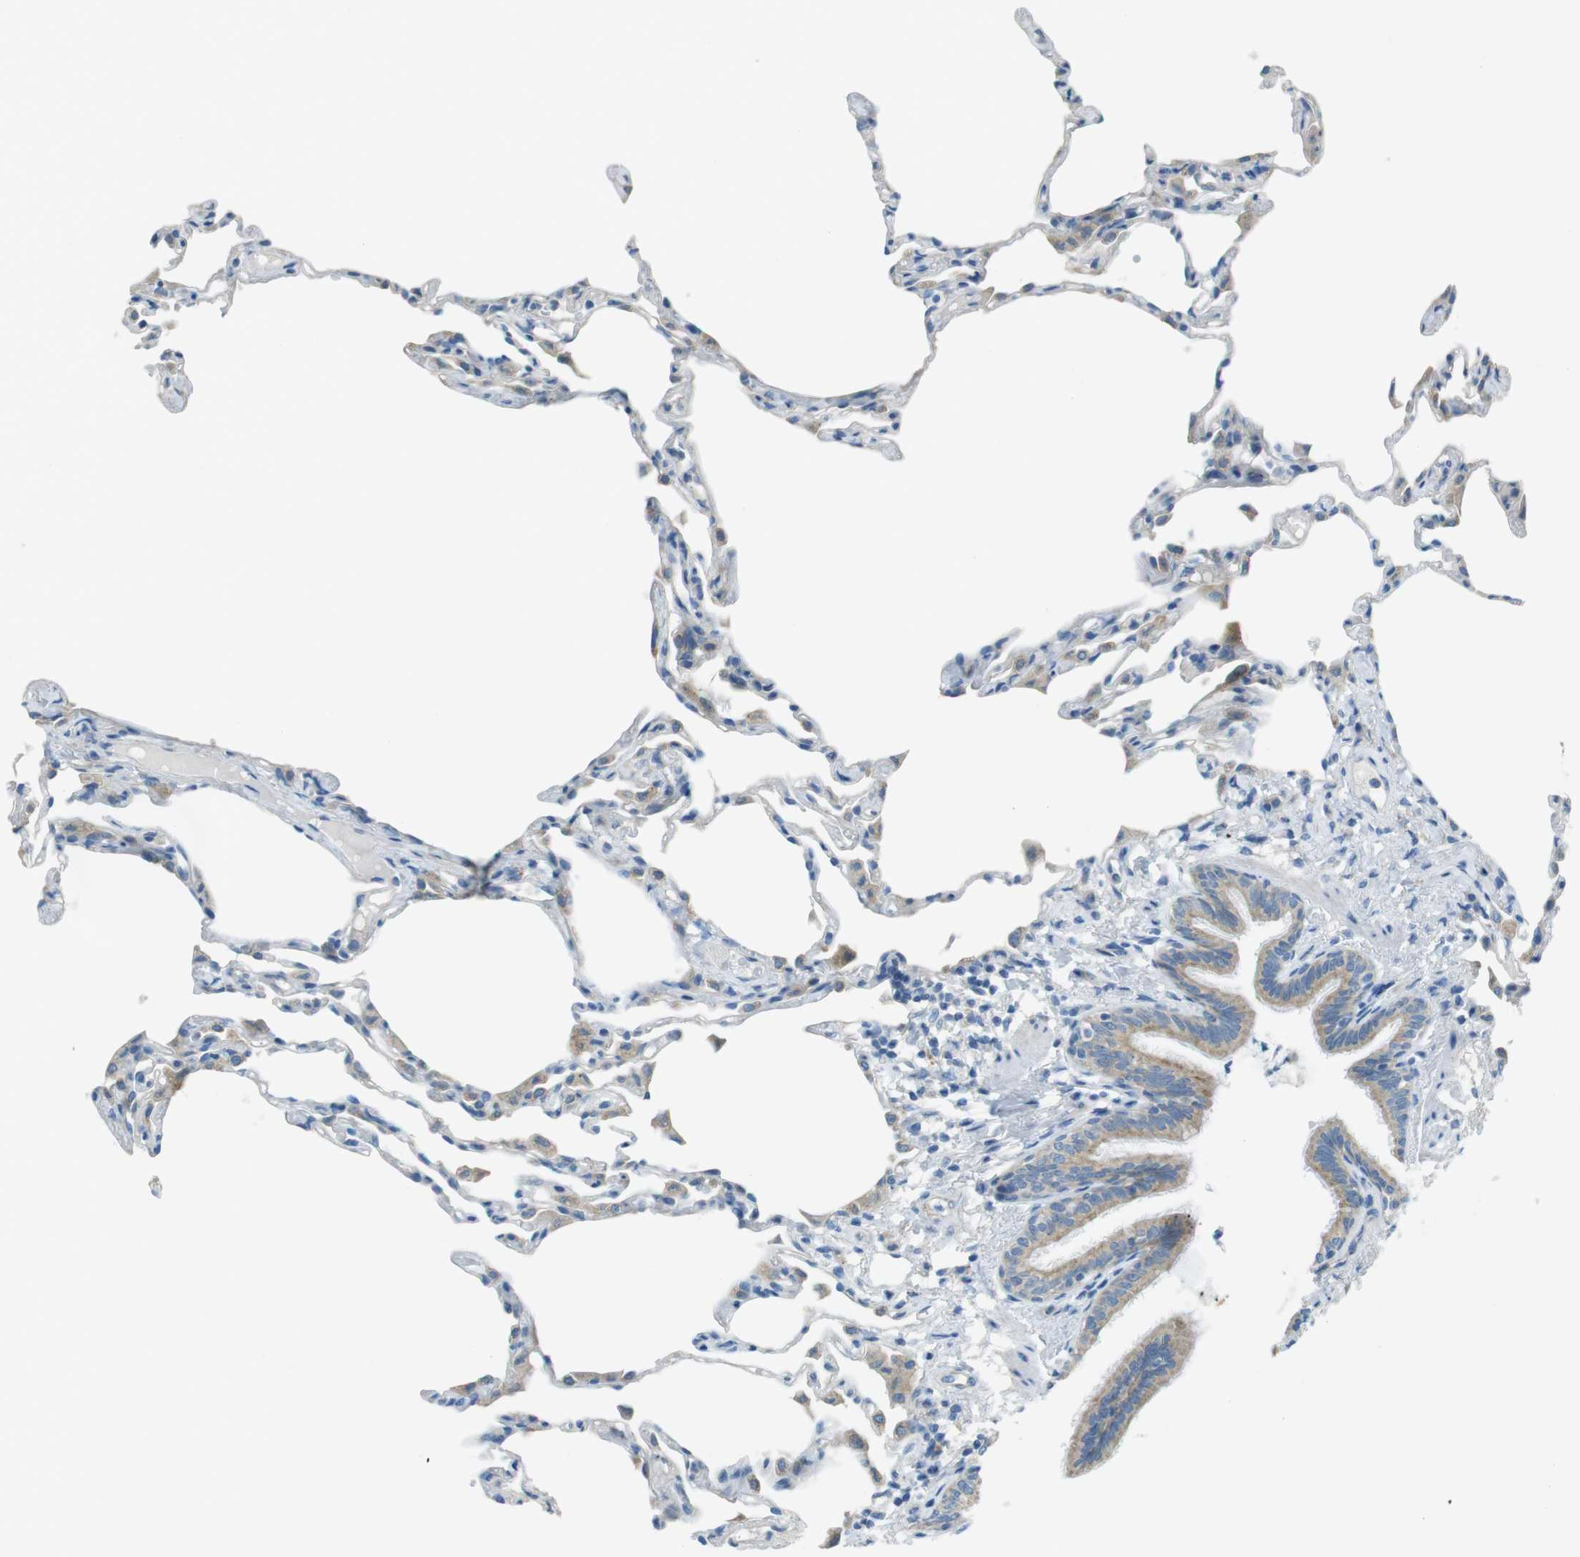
{"staining": {"intensity": "moderate", "quantity": "<25%", "location": "cytoplasmic/membranous"}, "tissue": "lung", "cell_type": "Alveolar cells", "image_type": "normal", "snomed": [{"axis": "morphology", "description": "Normal tissue, NOS"}, {"axis": "topography", "description": "Lung"}], "caption": "Alveolar cells demonstrate moderate cytoplasmic/membranous positivity in approximately <25% of cells in normal lung.", "gene": "TMEM41B", "patient": {"sex": "female", "age": 49}}